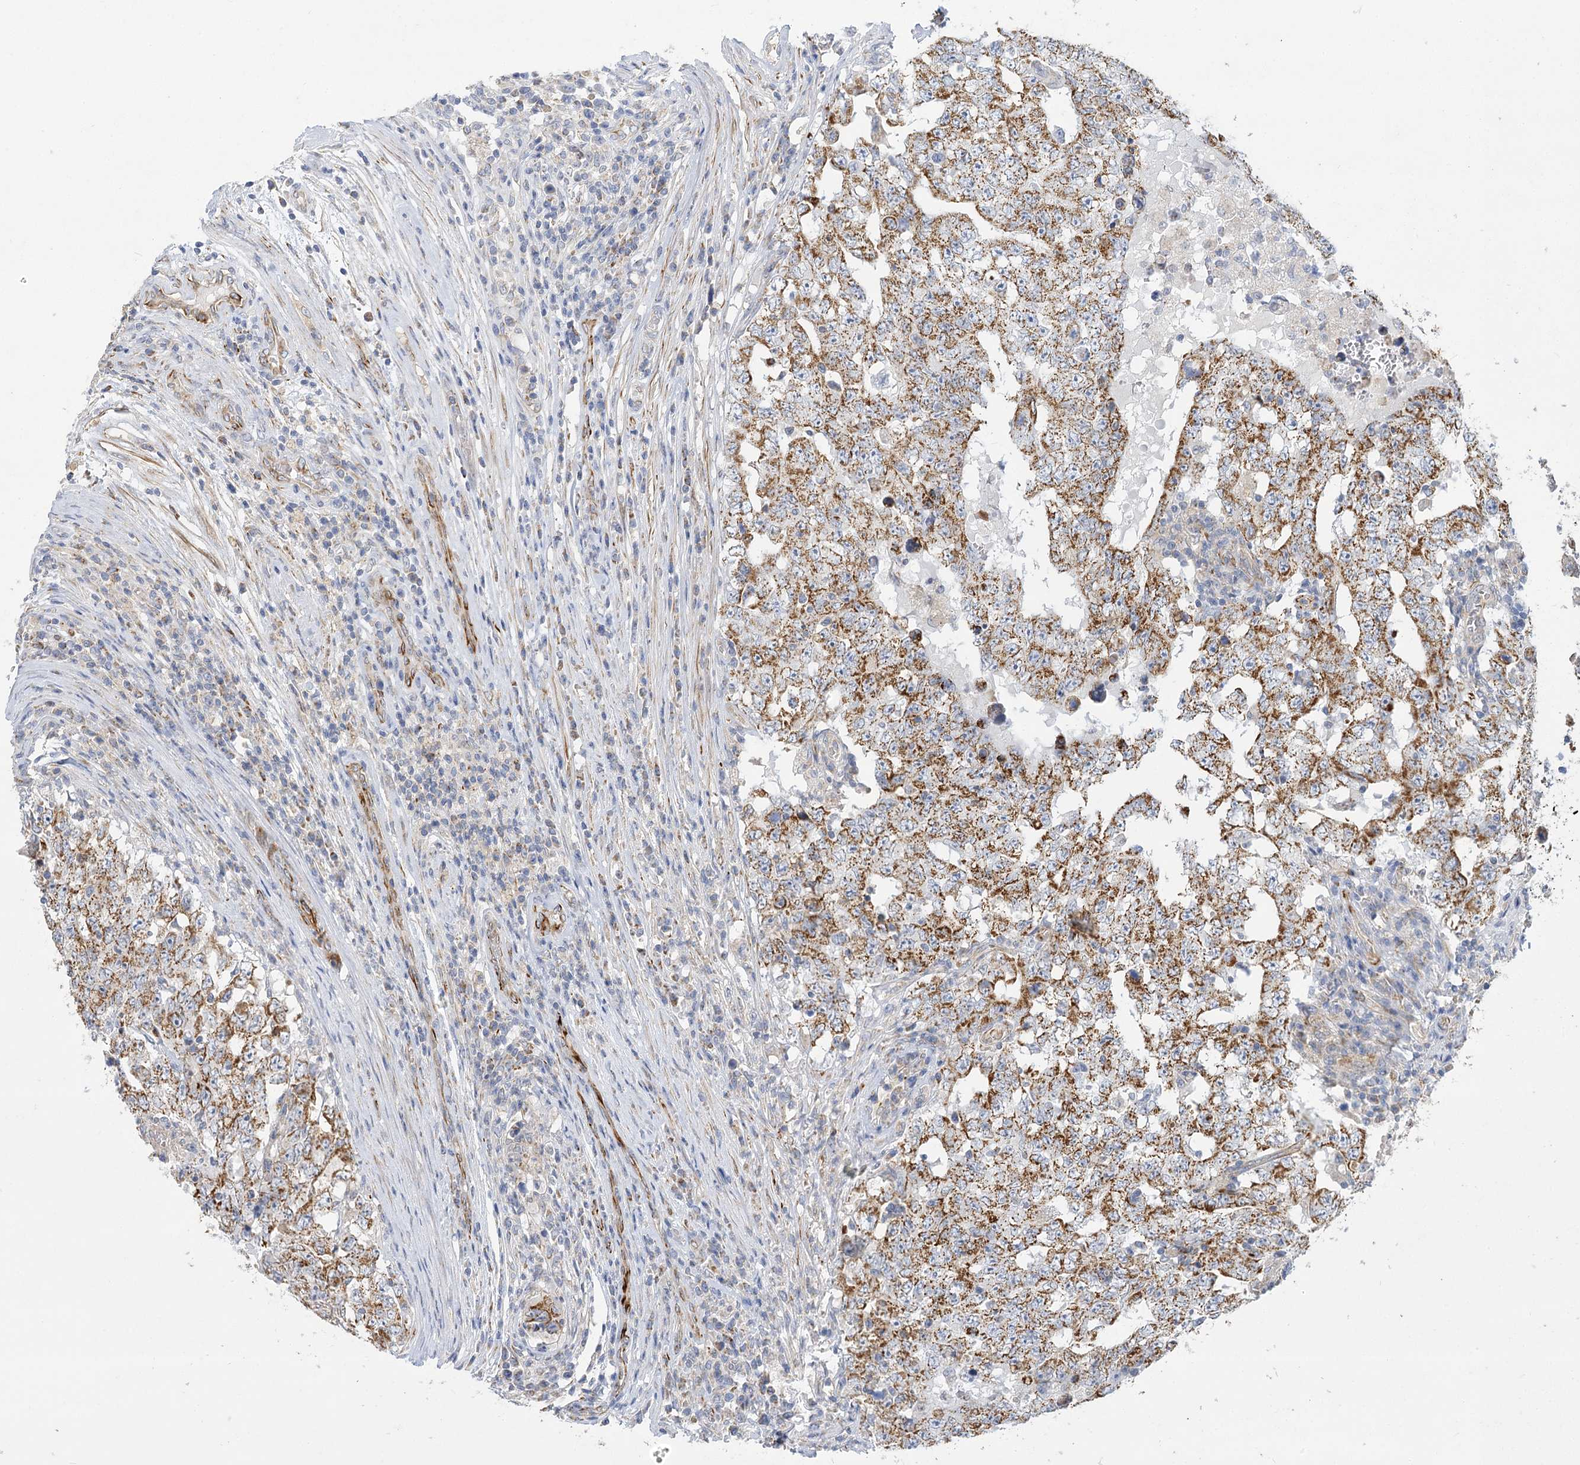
{"staining": {"intensity": "moderate", "quantity": ">75%", "location": "cytoplasmic/membranous"}, "tissue": "testis cancer", "cell_type": "Tumor cells", "image_type": "cancer", "snomed": [{"axis": "morphology", "description": "Carcinoma, Embryonal, NOS"}, {"axis": "topography", "description": "Testis"}], "caption": "This photomicrograph displays IHC staining of testis cancer, with medium moderate cytoplasmic/membranous staining in approximately >75% of tumor cells.", "gene": "DHTKD1", "patient": {"sex": "male", "age": 26}}